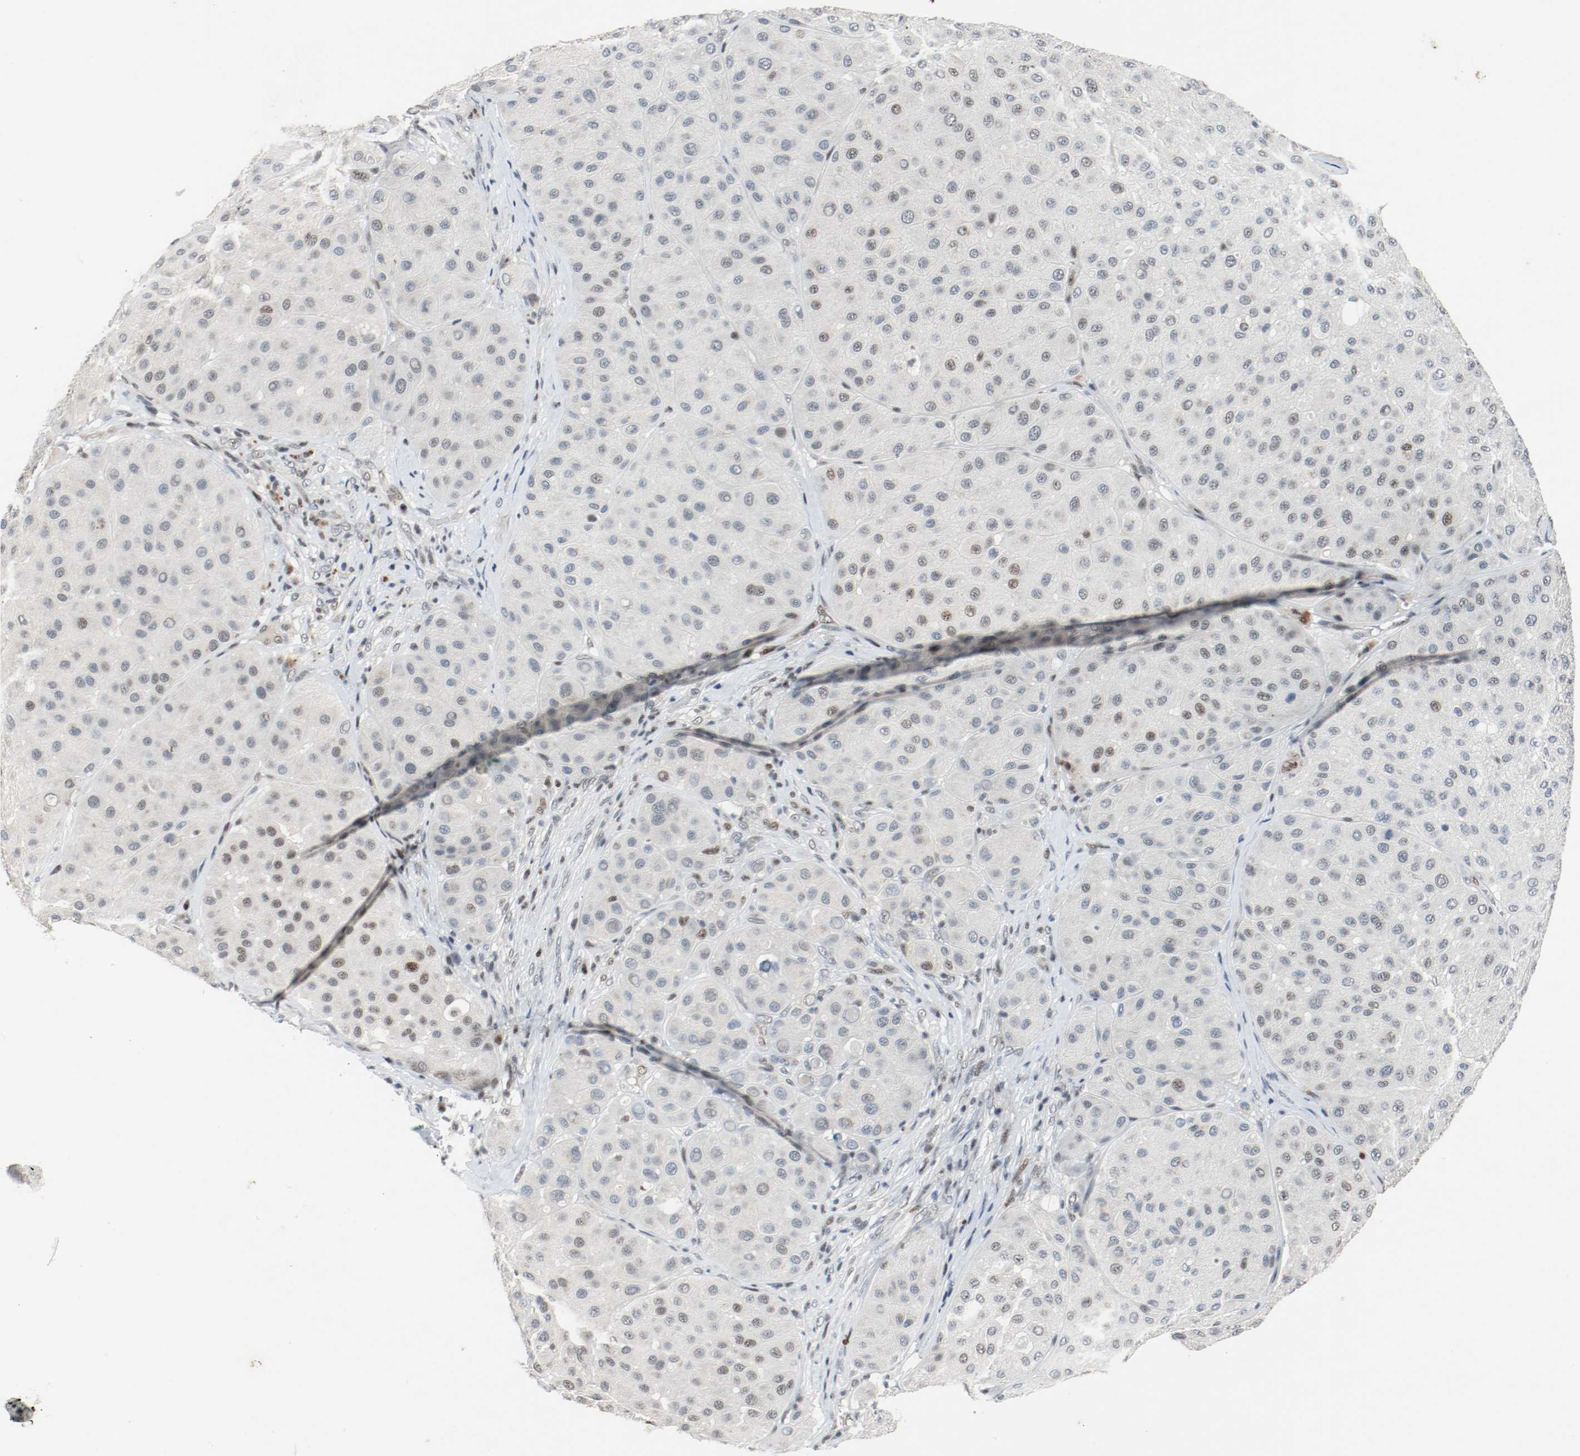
{"staining": {"intensity": "weak", "quantity": "<25%", "location": "nuclear"}, "tissue": "melanoma", "cell_type": "Tumor cells", "image_type": "cancer", "snomed": [{"axis": "morphology", "description": "Normal tissue, NOS"}, {"axis": "morphology", "description": "Malignant melanoma, Metastatic site"}, {"axis": "topography", "description": "Skin"}], "caption": "This is an immunohistochemistry (IHC) image of melanoma. There is no positivity in tumor cells.", "gene": "ASH1L", "patient": {"sex": "male", "age": 41}}